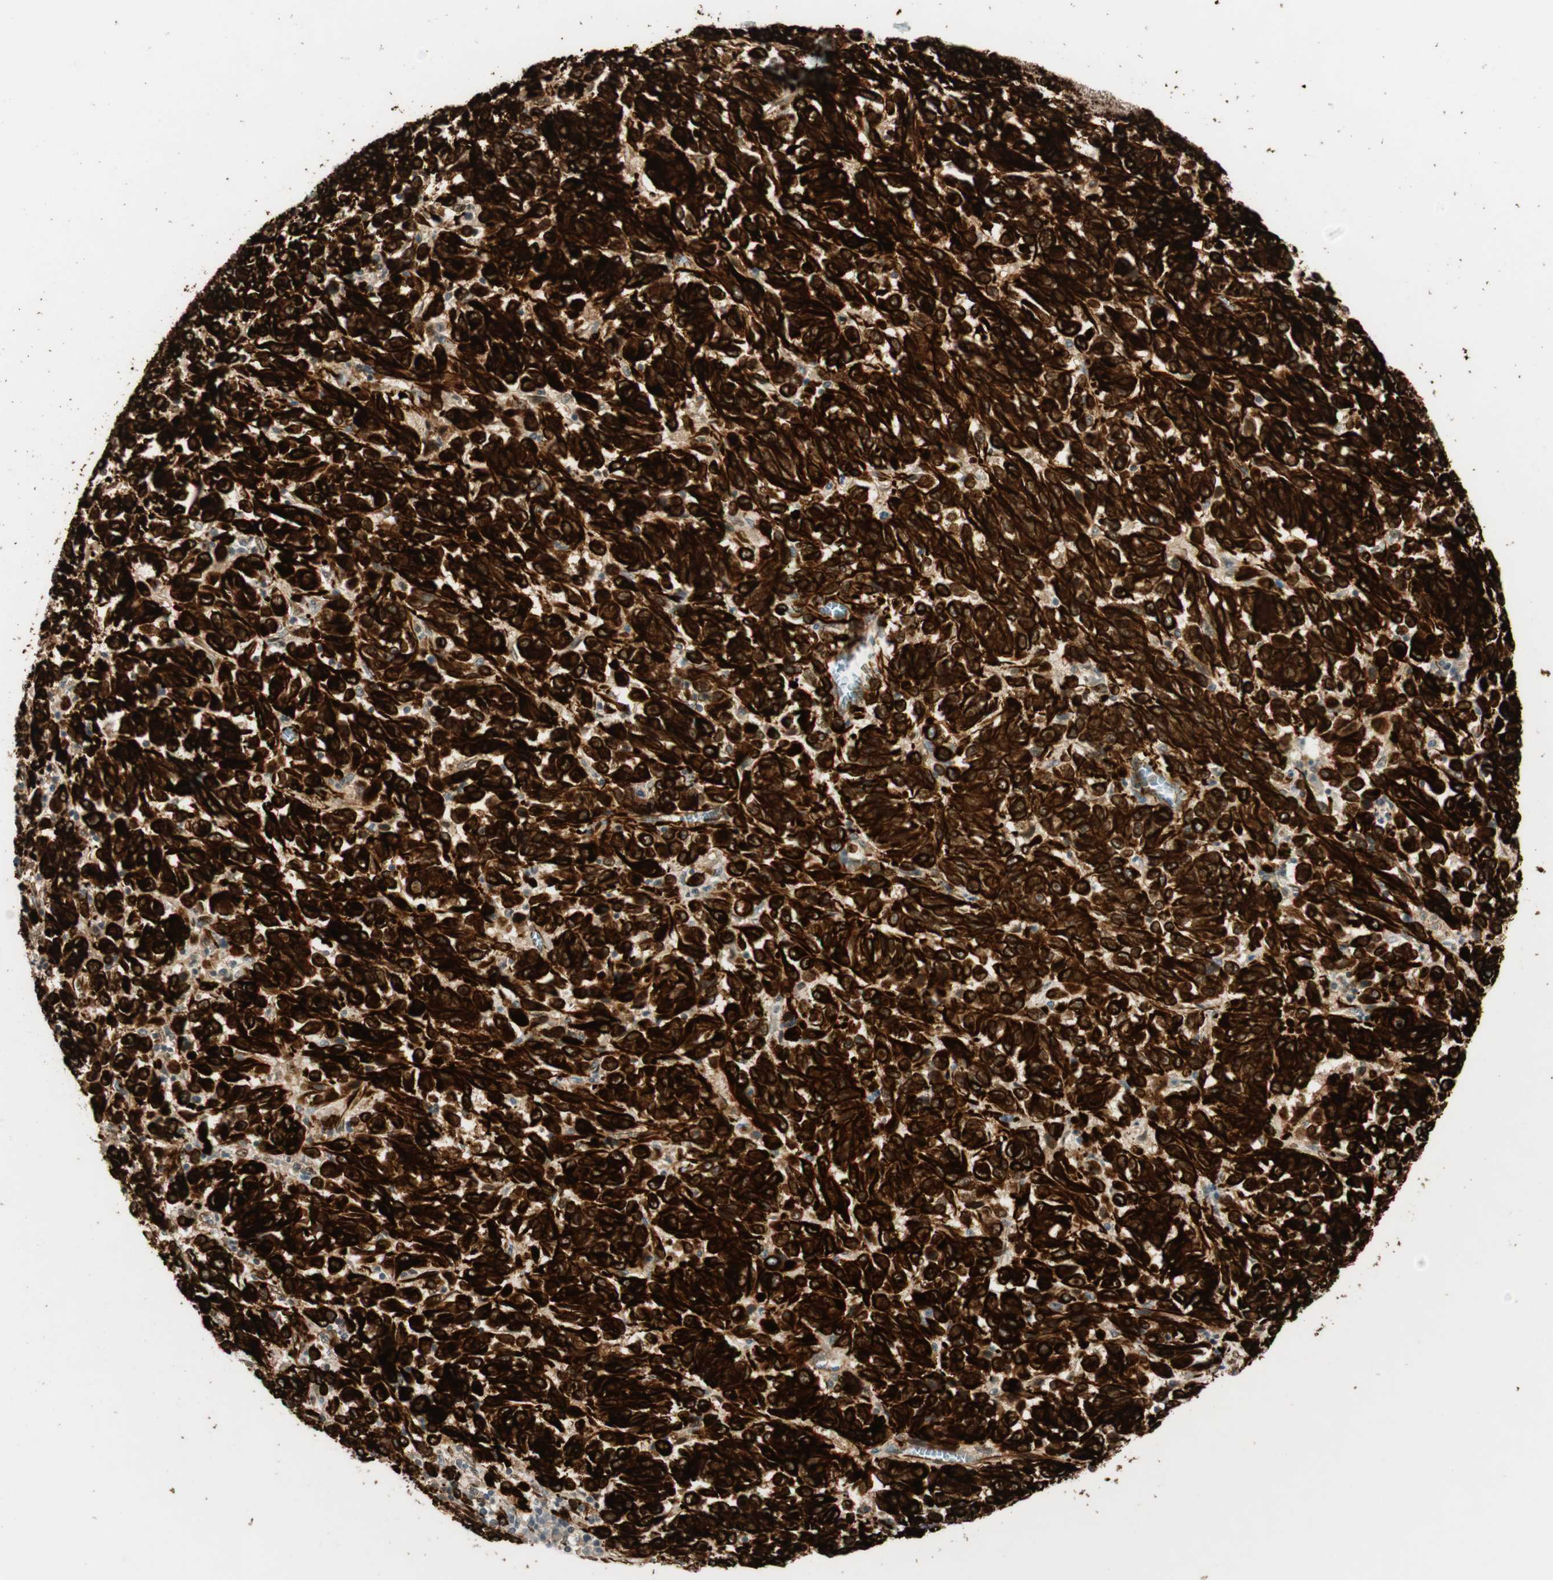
{"staining": {"intensity": "strong", "quantity": ">75%", "location": "cytoplasmic/membranous,nuclear"}, "tissue": "melanoma", "cell_type": "Tumor cells", "image_type": "cancer", "snomed": [{"axis": "morphology", "description": "Malignant melanoma, Metastatic site"}, {"axis": "topography", "description": "Lung"}], "caption": "Protein staining of melanoma tissue demonstrates strong cytoplasmic/membranous and nuclear staining in approximately >75% of tumor cells.", "gene": "NES", "patient": {"sex": "male", "age": 64}}